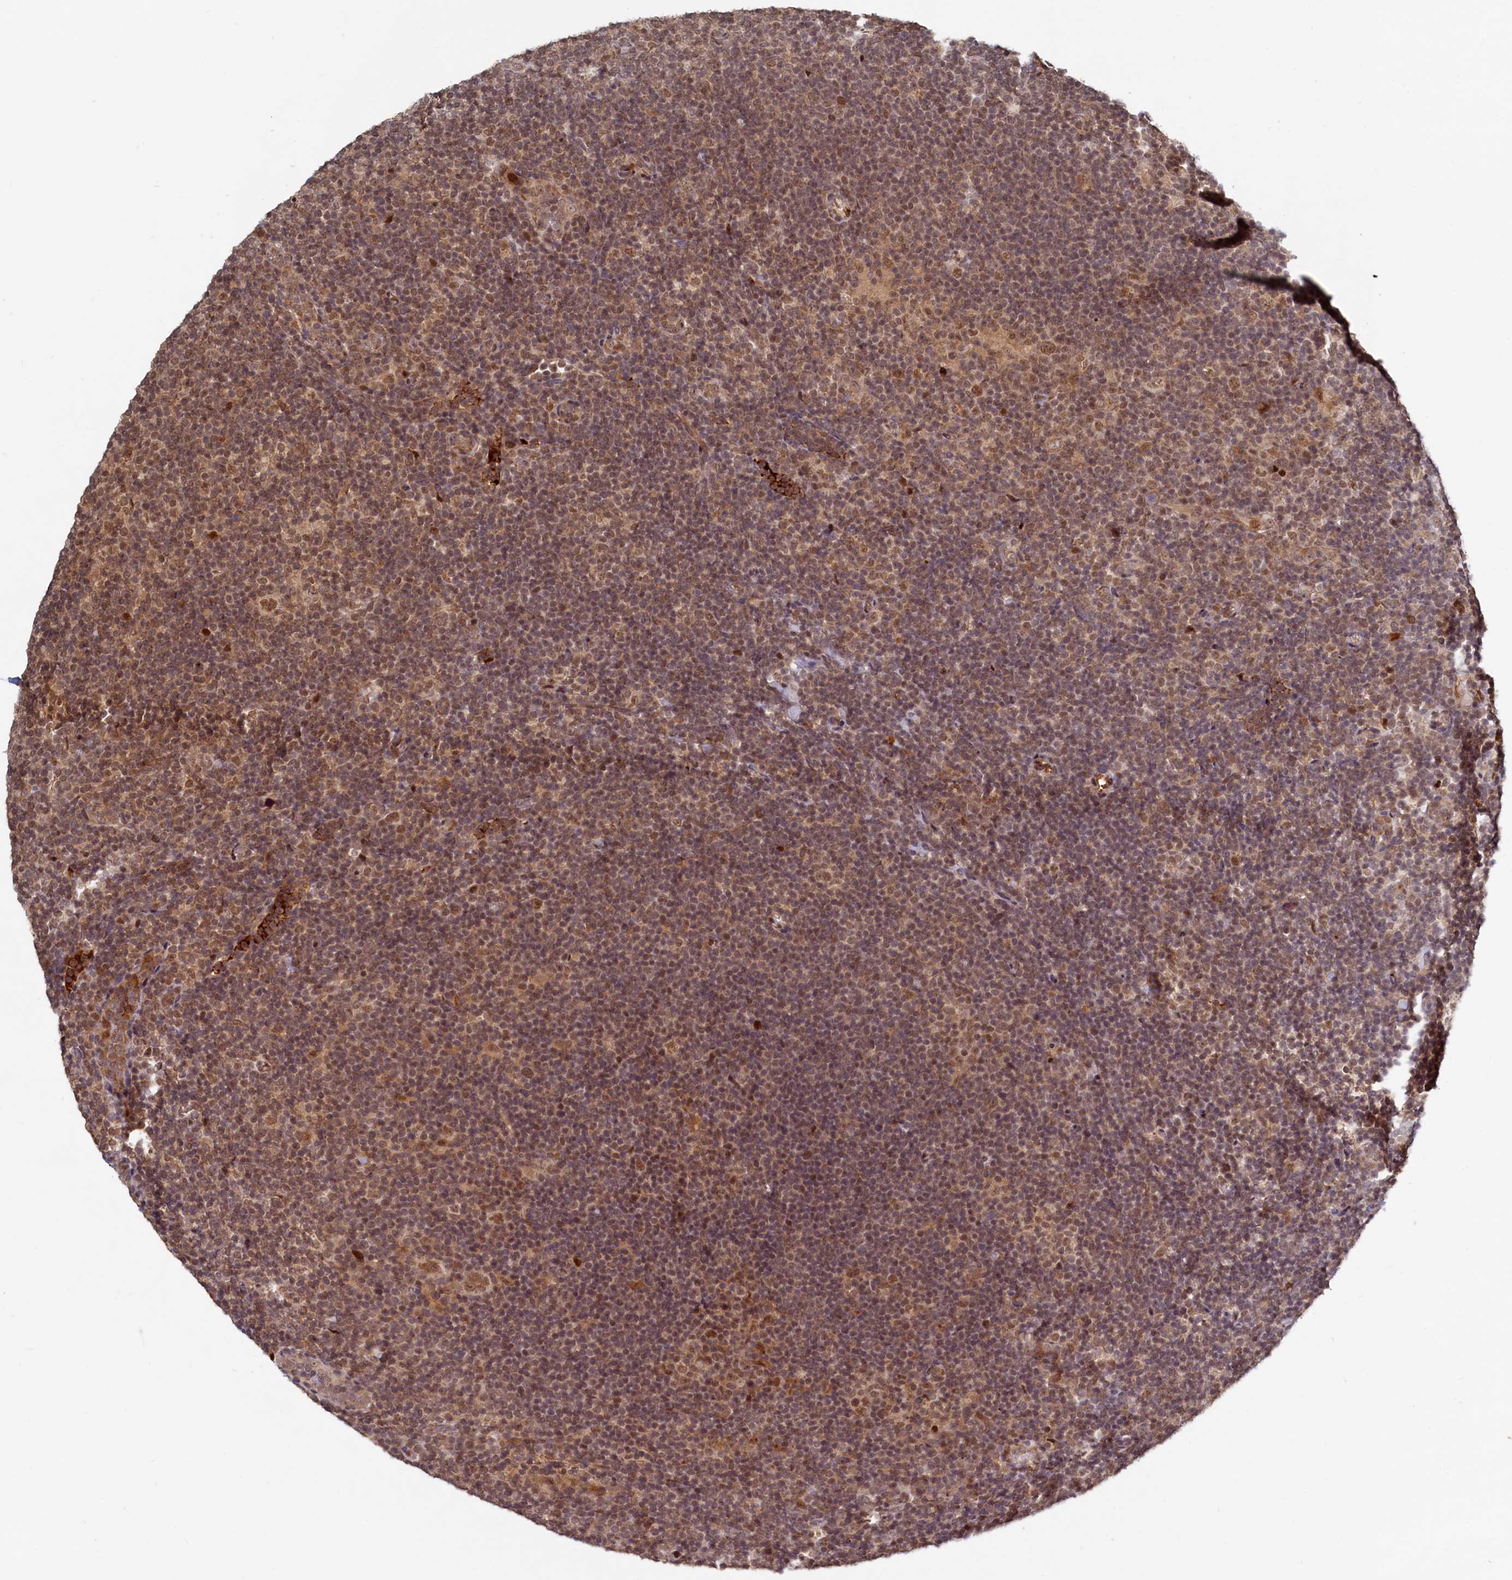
{"staining": {"intensity": "moderate", "quantity": ">75%", "location": "nuclear"}, "tissue": "lymphoma", "cell_type": "Tumor cells", "image_type": "cancer", "snomed": [{"axis": "morphology", "description": "Hodgkin's disease, NOS"}, {"axis": "topography", "description": "Lymph node"}], "caption": "Brown immunohistochemical staining in human Hodgkin's disease demonstrates moderate nuclear positivity in about >75% of tumor cells.", "gene": "TRAPPC4", "patient": {"sex": "female", "age": 57}}